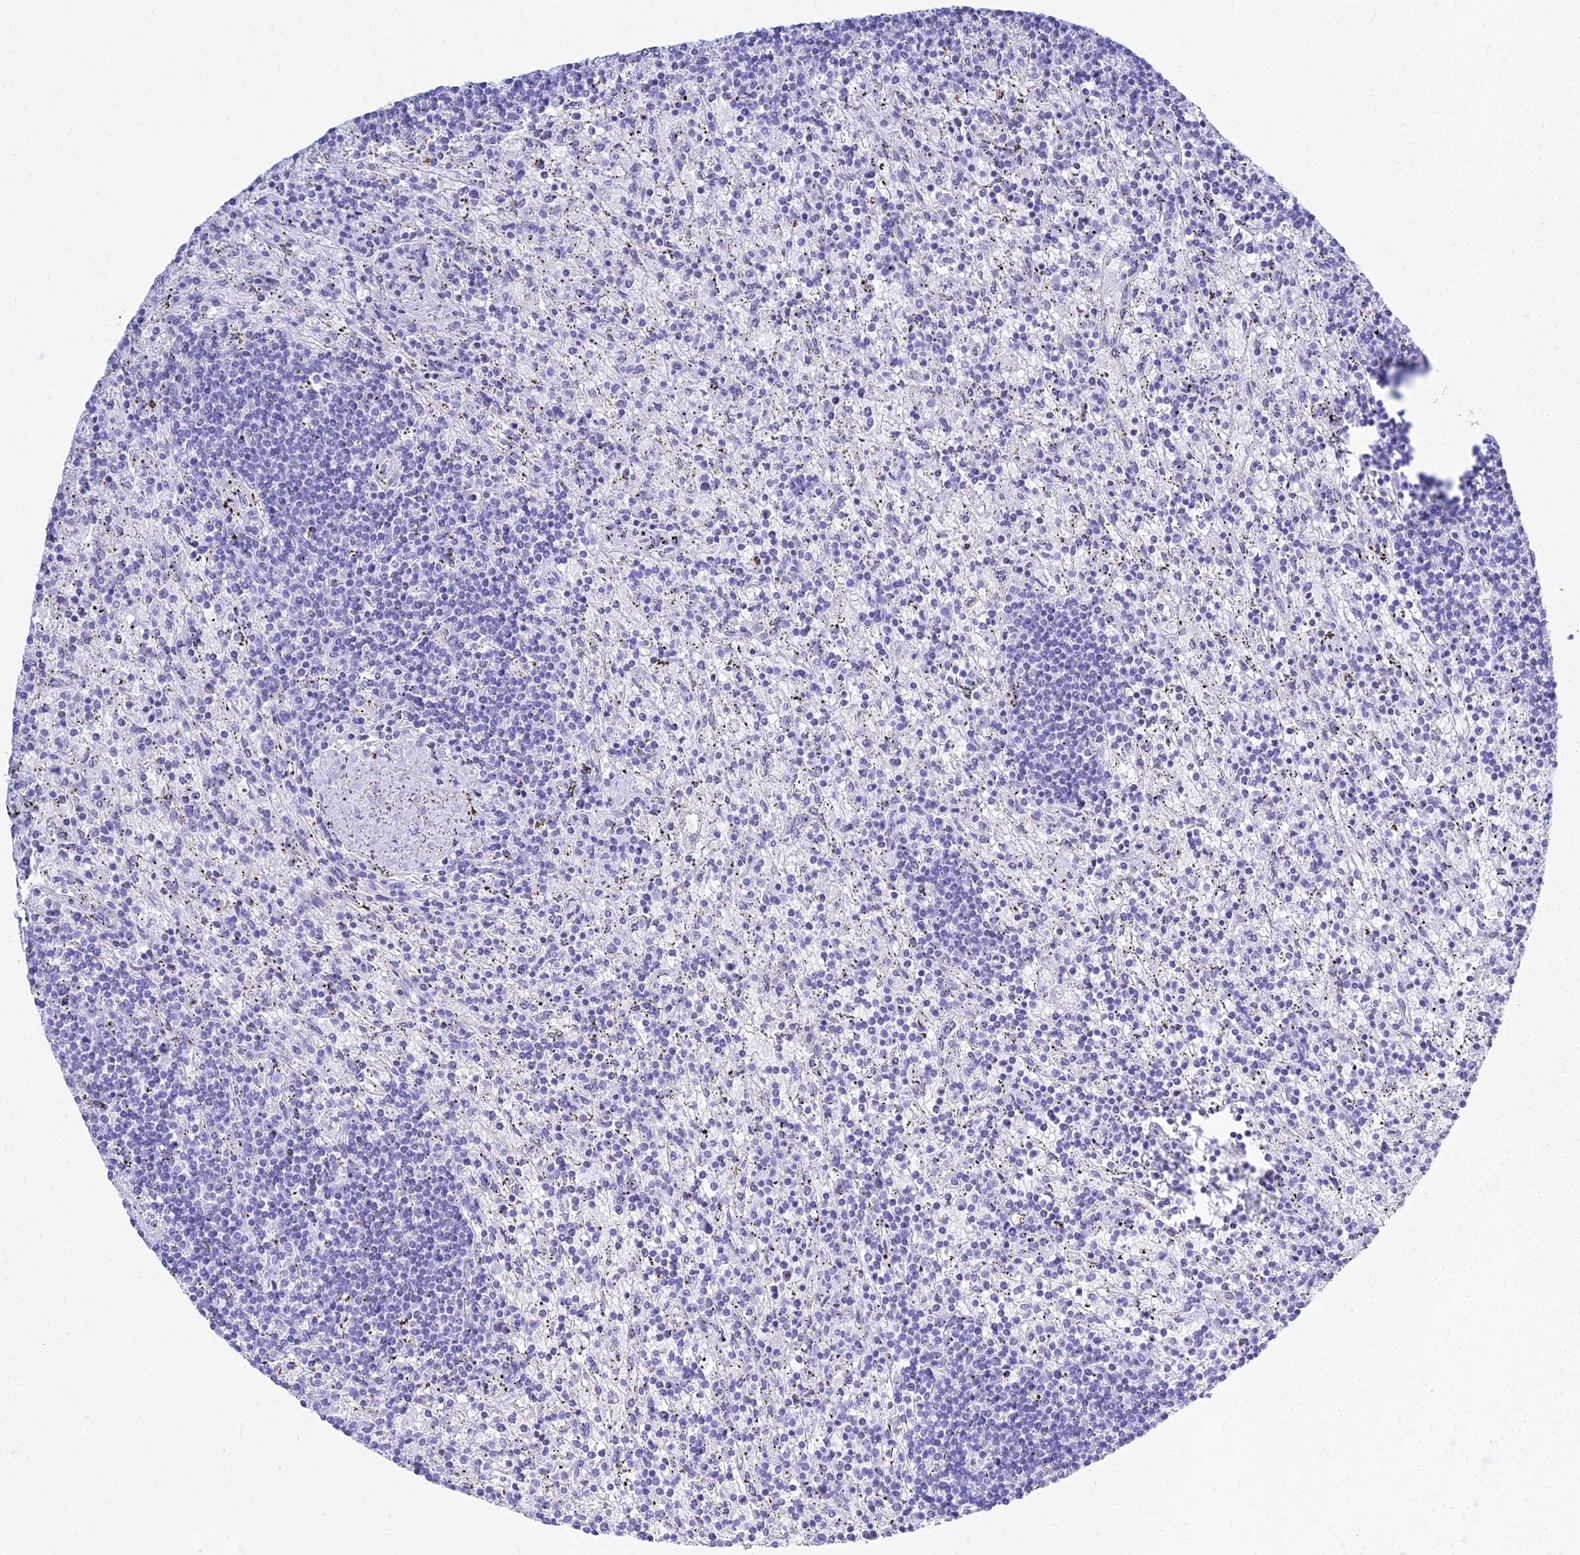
{"staining": {"intensity": "negative", "quantity": "none", "location": "none"}, "tissue": "lymphoma", "cell_type": "Tumor cells", "image_type": "cancer", "snomed": [{"axis": "morphology", "description": "Malignant lymphoma, non-Hodgkin's type, Low grade"}, {"axis": "topography", "description": "Spleen"}], "caption": "IHC image of neoplastic tissue: human lymphoma stained with DAB reveals no significant protein positivity in tumor cells.", "gene": "PATE4", "patient": {"sex": "male", "age": 76}}